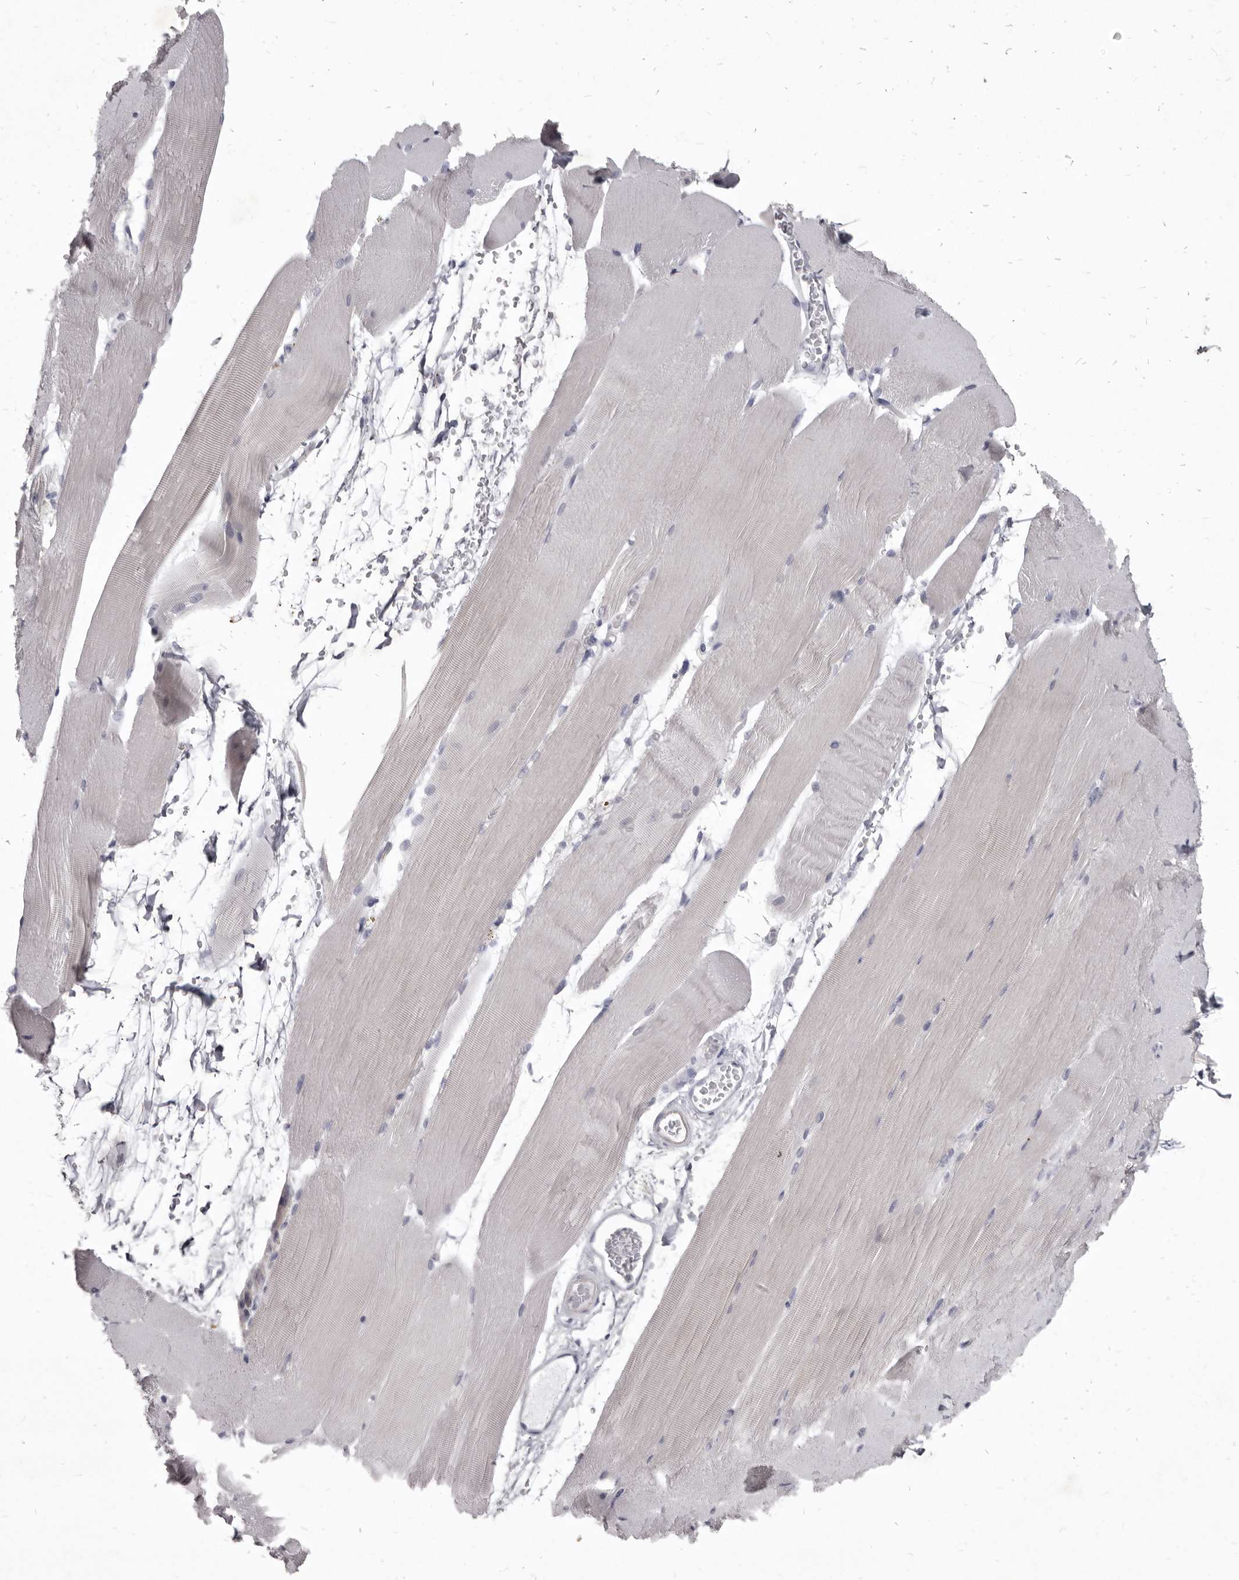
{"staining": {"intensity": "negative", "quantity": "none", "location": "none"}, "tissue": "skeletal muscle", "cell_type": "Myocytes", "image_type": "normal", "snomed": [{"axis": "morphology", "description": "Normal tissue, NOS"}, {"axis": "topography", "description": "Skeletal muscle"}, {"axis": "topography", "description": "Parathyroid gland"}], "caption": "This is an IHC photomicrograph of unremarkable human skeletal muscle. There is no positivity in myocytes.", "gene": "GSK3B", "patient": {"sex": "female", "age": 37}}